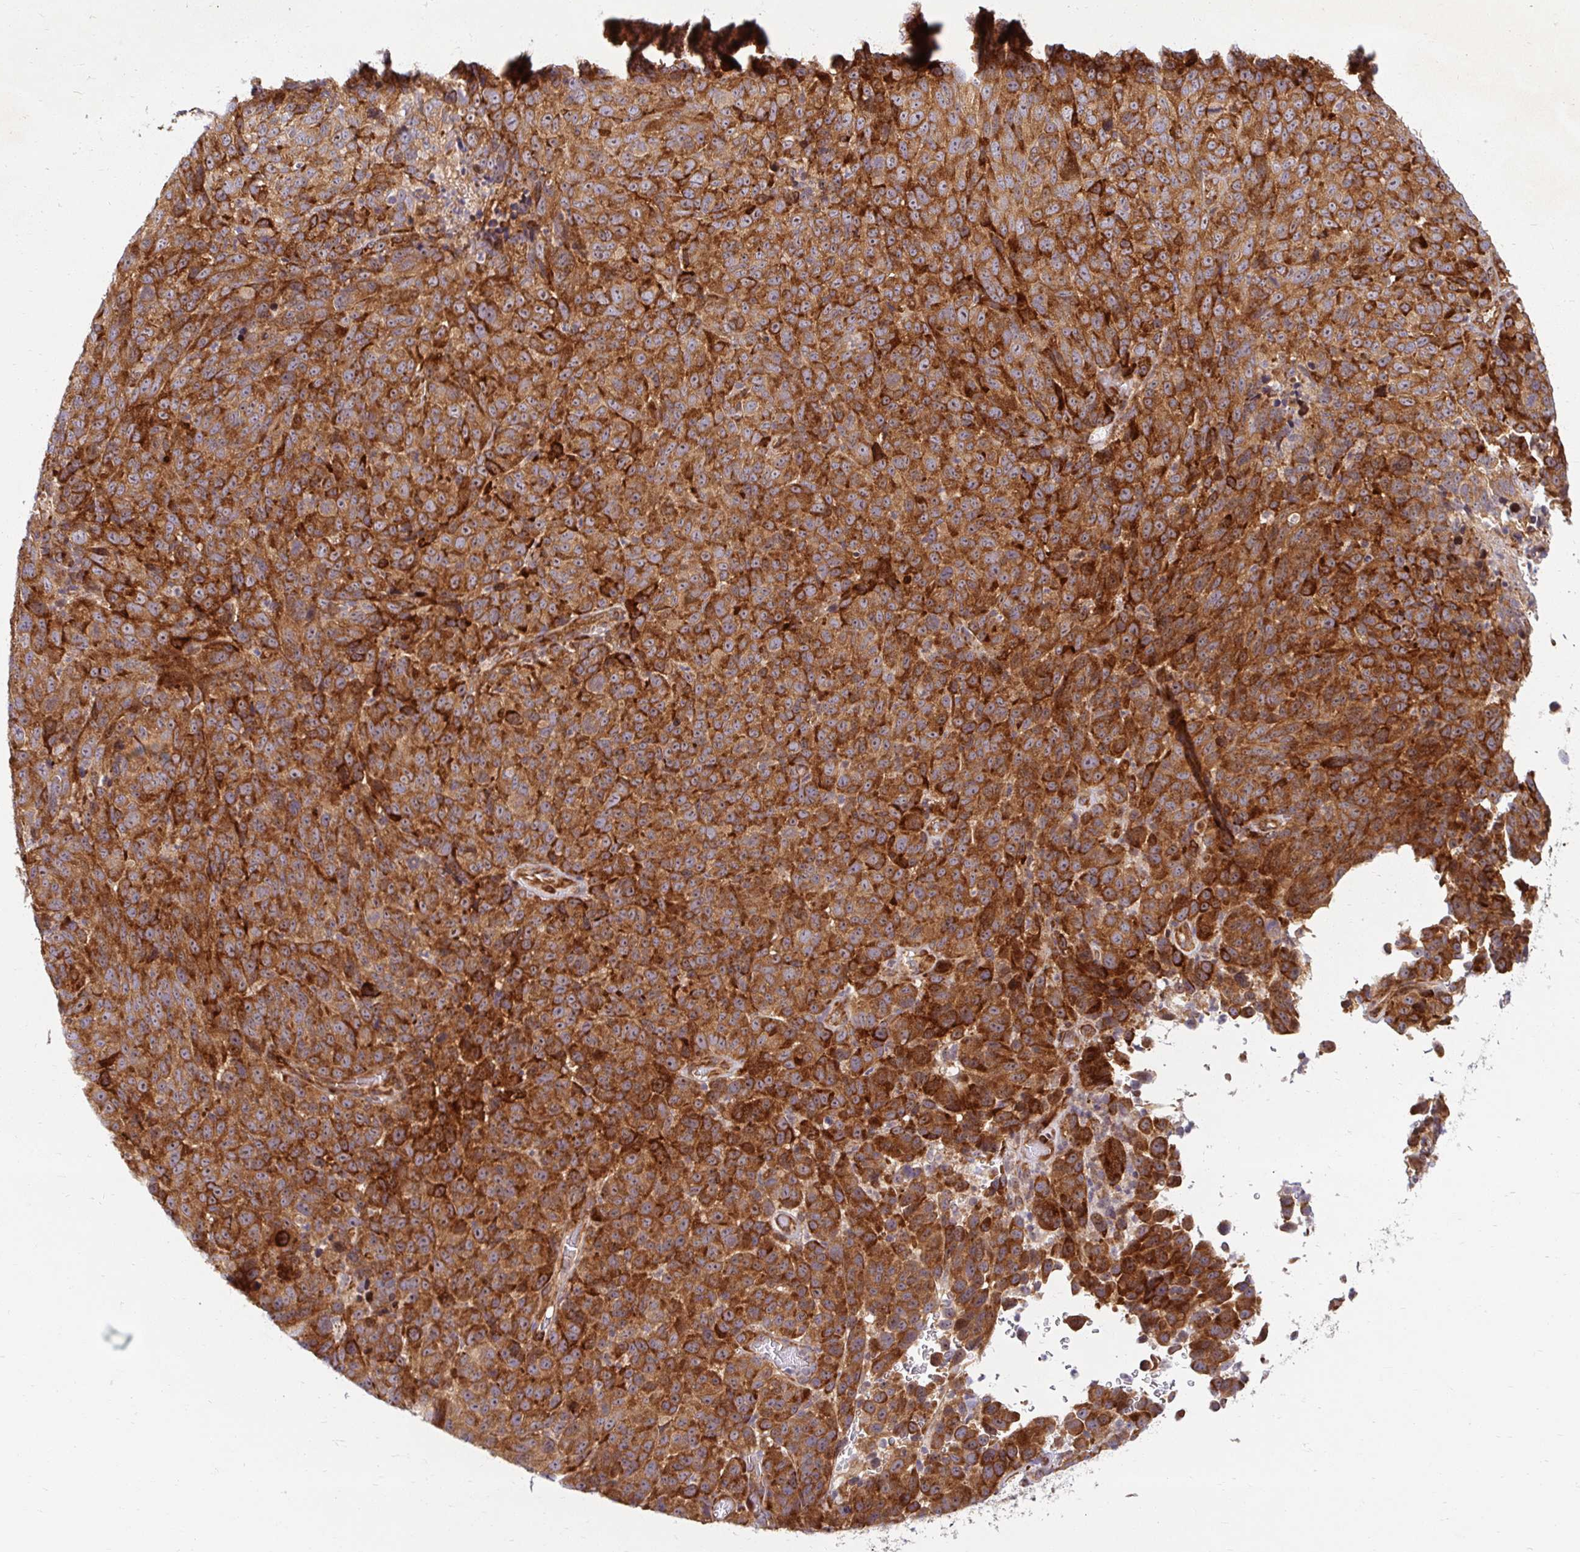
{"staining": {"intensity": "strong", "quantity": ">75%", "location": "cytoplasmic/membranous"}, "tissue": "melanoma", "cell_type": "Tumor cells", "image_type": "cancer", "snomed": [{"axis": "morphology", "description": "Malignant melanoma, NOS"}, {"axis": "topography", "description": "Skin"}], "caption": "Brown immunohistochemical staining in human melanoma reveals strong cytoplasmic/membranous positivity in approximately >75% of tumor cells.", "gene": "BTF3", "patient": {"sex": "male", "age": 85}}